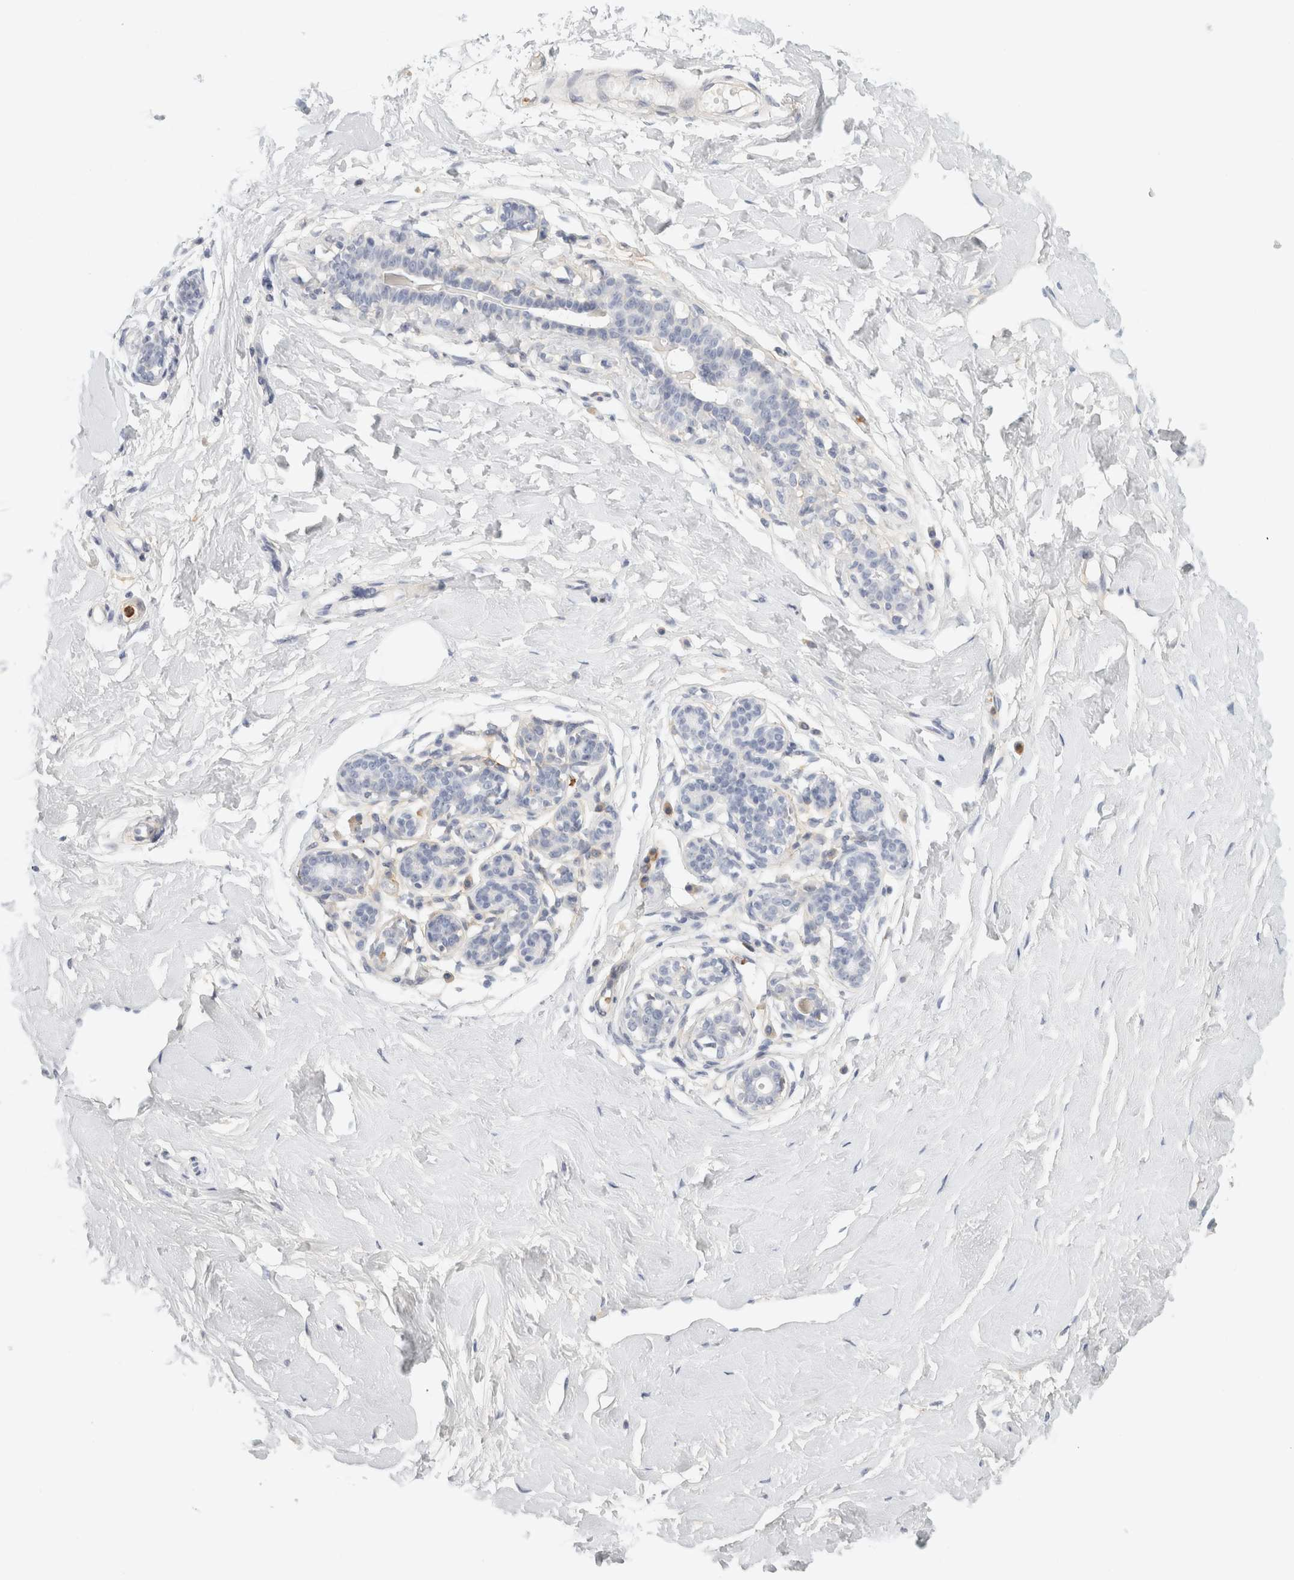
{"staining": {"intensity": "negative", "quantity": "none", "location": "none"}, "tissue": "breast", "cell_type": "Adipocytes", "image_type": "normal", "snomed": [{"axis": "morphology", "description": "Normal tissue, NOS"}, {"axis": "morphology", "description": "Adenoma, NOS"}, {"axis": "topography", "description": "Breast"}], "caption": "The photomicrograph exhibits no staining of adipocytes in unremarkable breast. The staining is performed using DAB (3,3'-diaminobenzidine) brown chromogen with nuclei counter-stained in using hematoxylin.", "gene": "FGL2", "patient": {"sex": "female", "age": 23}}